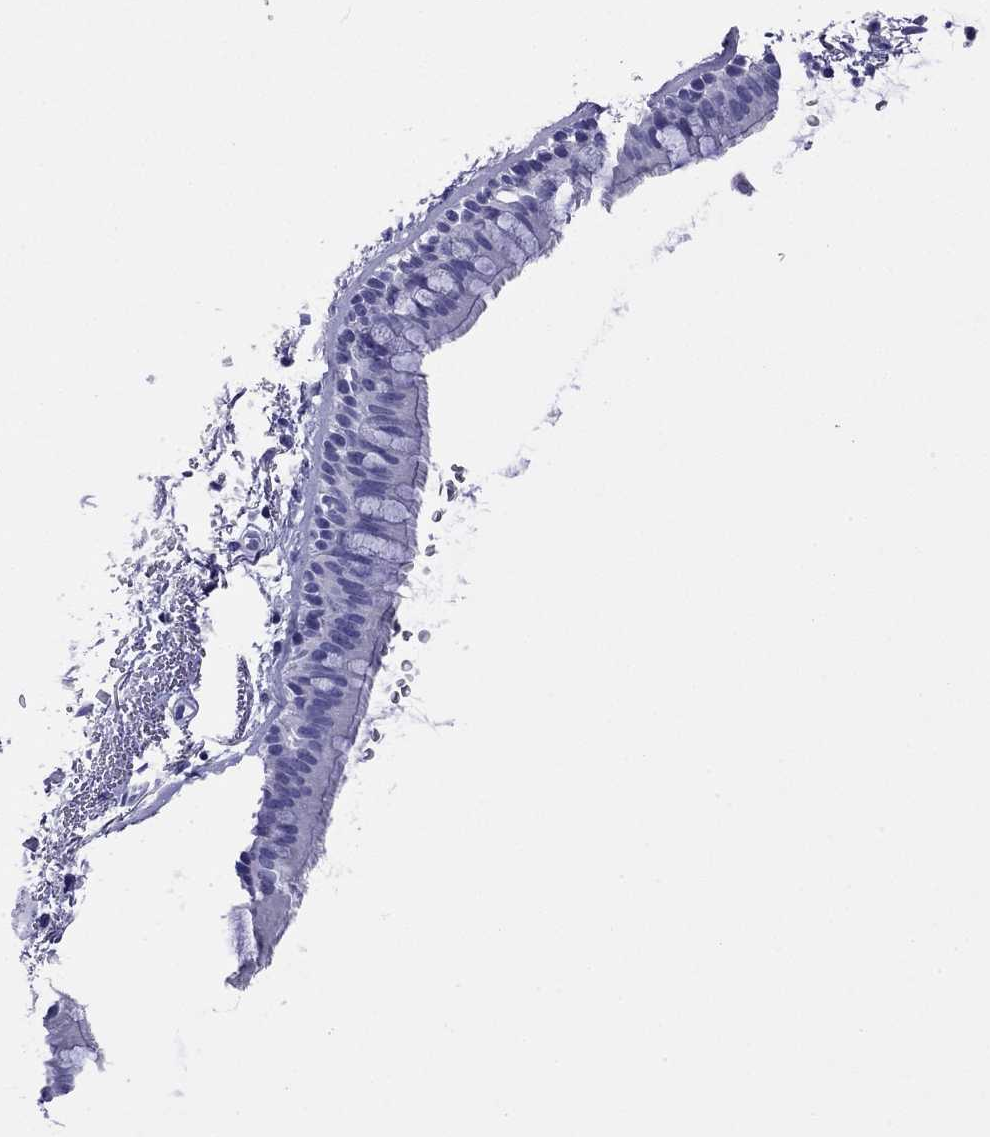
{"staining": {"intensity": "negative", "quantity": "none", "location": "none"}, "tissue": "bronchus", "cell_type": "Respiratory epithelial cells", "image_type": "normal", "snomed": [{"axis": "morphology", "description": "Normal tissue, NOS"}, {"axis": "topography", "description": "Lymph node"}, {"axis": "topography", "description": "Bronchus"}], "caption": "This is an immunohistochemistry histopathology image of benign human bronchus. There is no staining in respiratory epithelial cells.", "gene": "ODF4", "patient": {"sex": "female", "age": 70}}